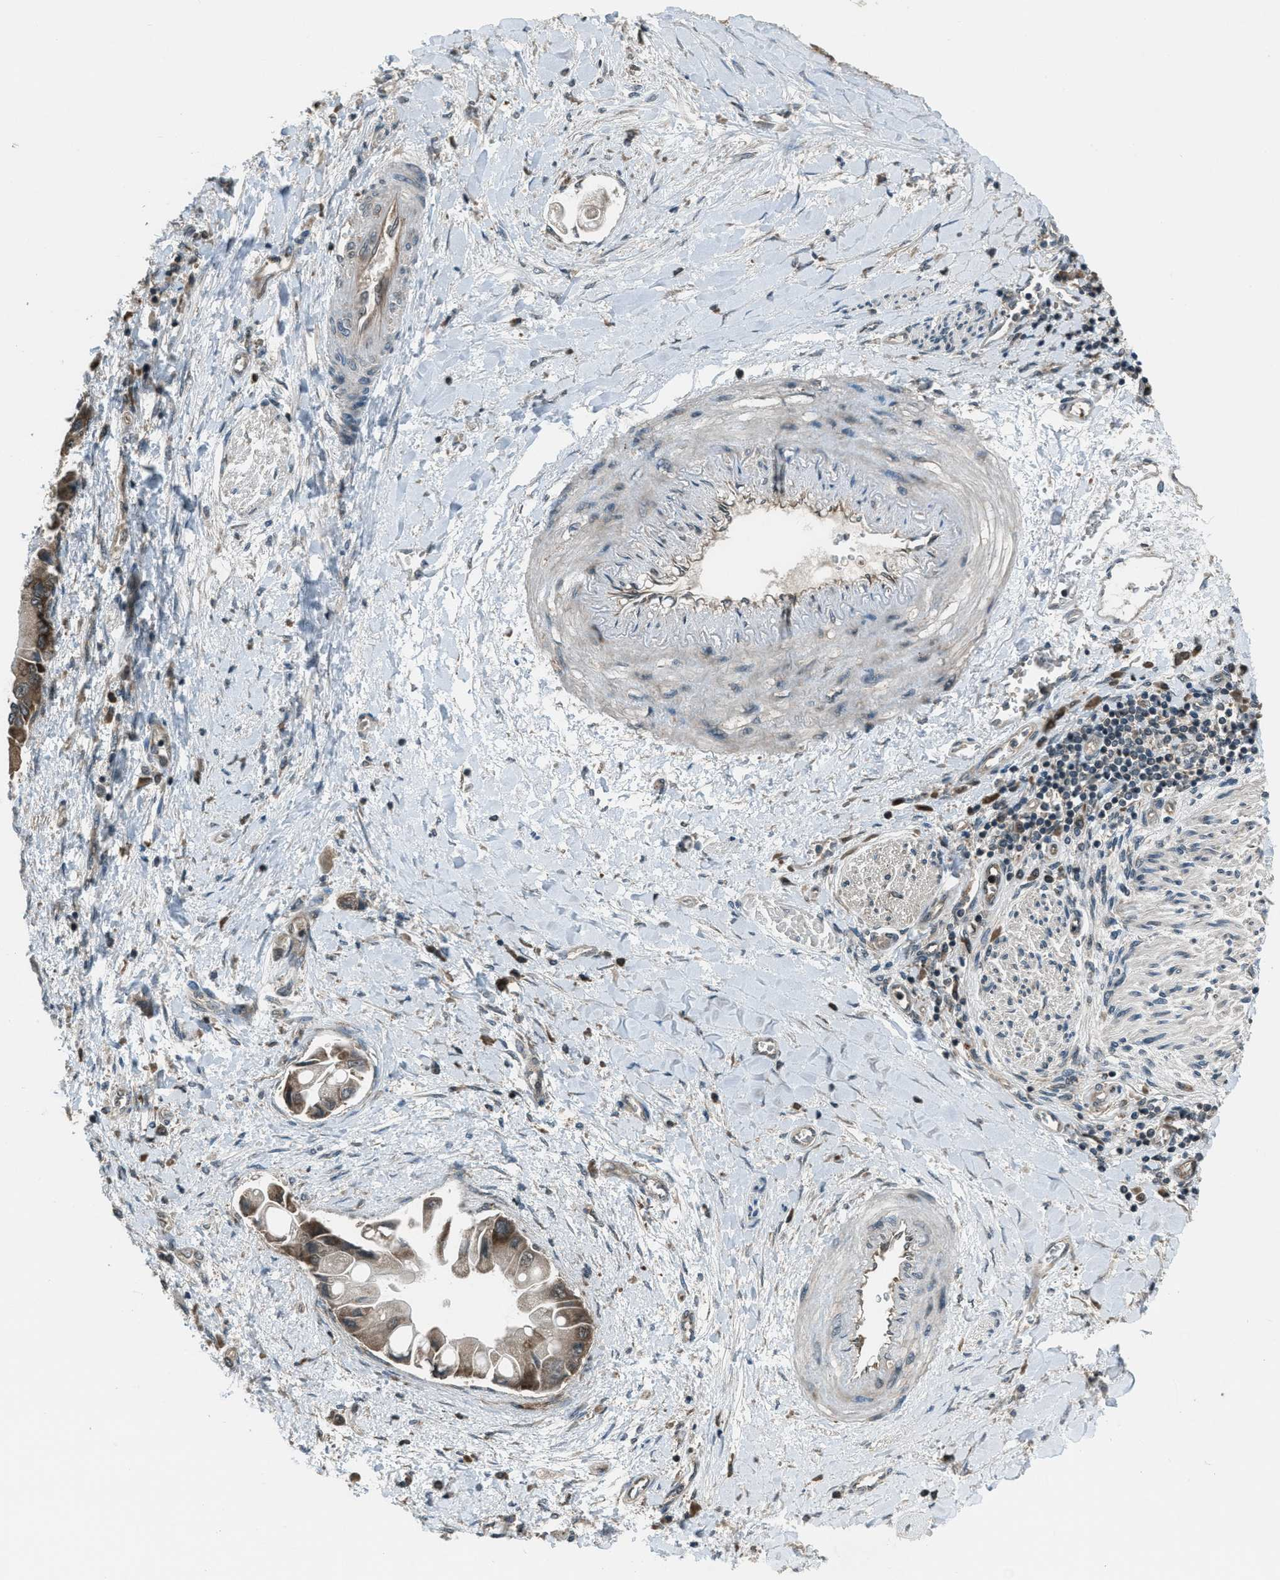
{"staining": {"intensity": "moderate", "quantity": ">75%", "location": "cytoplasmic/membranous"}, "tissue": "liver cancer", "cell_type": "Tumor cells", "image_type": "cancer", "snomed": [{"axis": "morphology", "description": "Cholangiocarcinoma"}, {"axis": "topography", "description": "Liver"}], "caption": "Immunohistochemical staining of liver cholangiocarcinoma reveals medium levels of moderate cytoplasmic/membranous staining in approximately >75% of tumor cells. The staining was performed using DAB (3,3'-diaminobenzidine) to visualize the protein expression in brown, while the nuclei were stained in blue with hematoxylin (Magnification: 20x).", "gene": "ASAP2", "patient": {"sex": "male", "age": 50}}